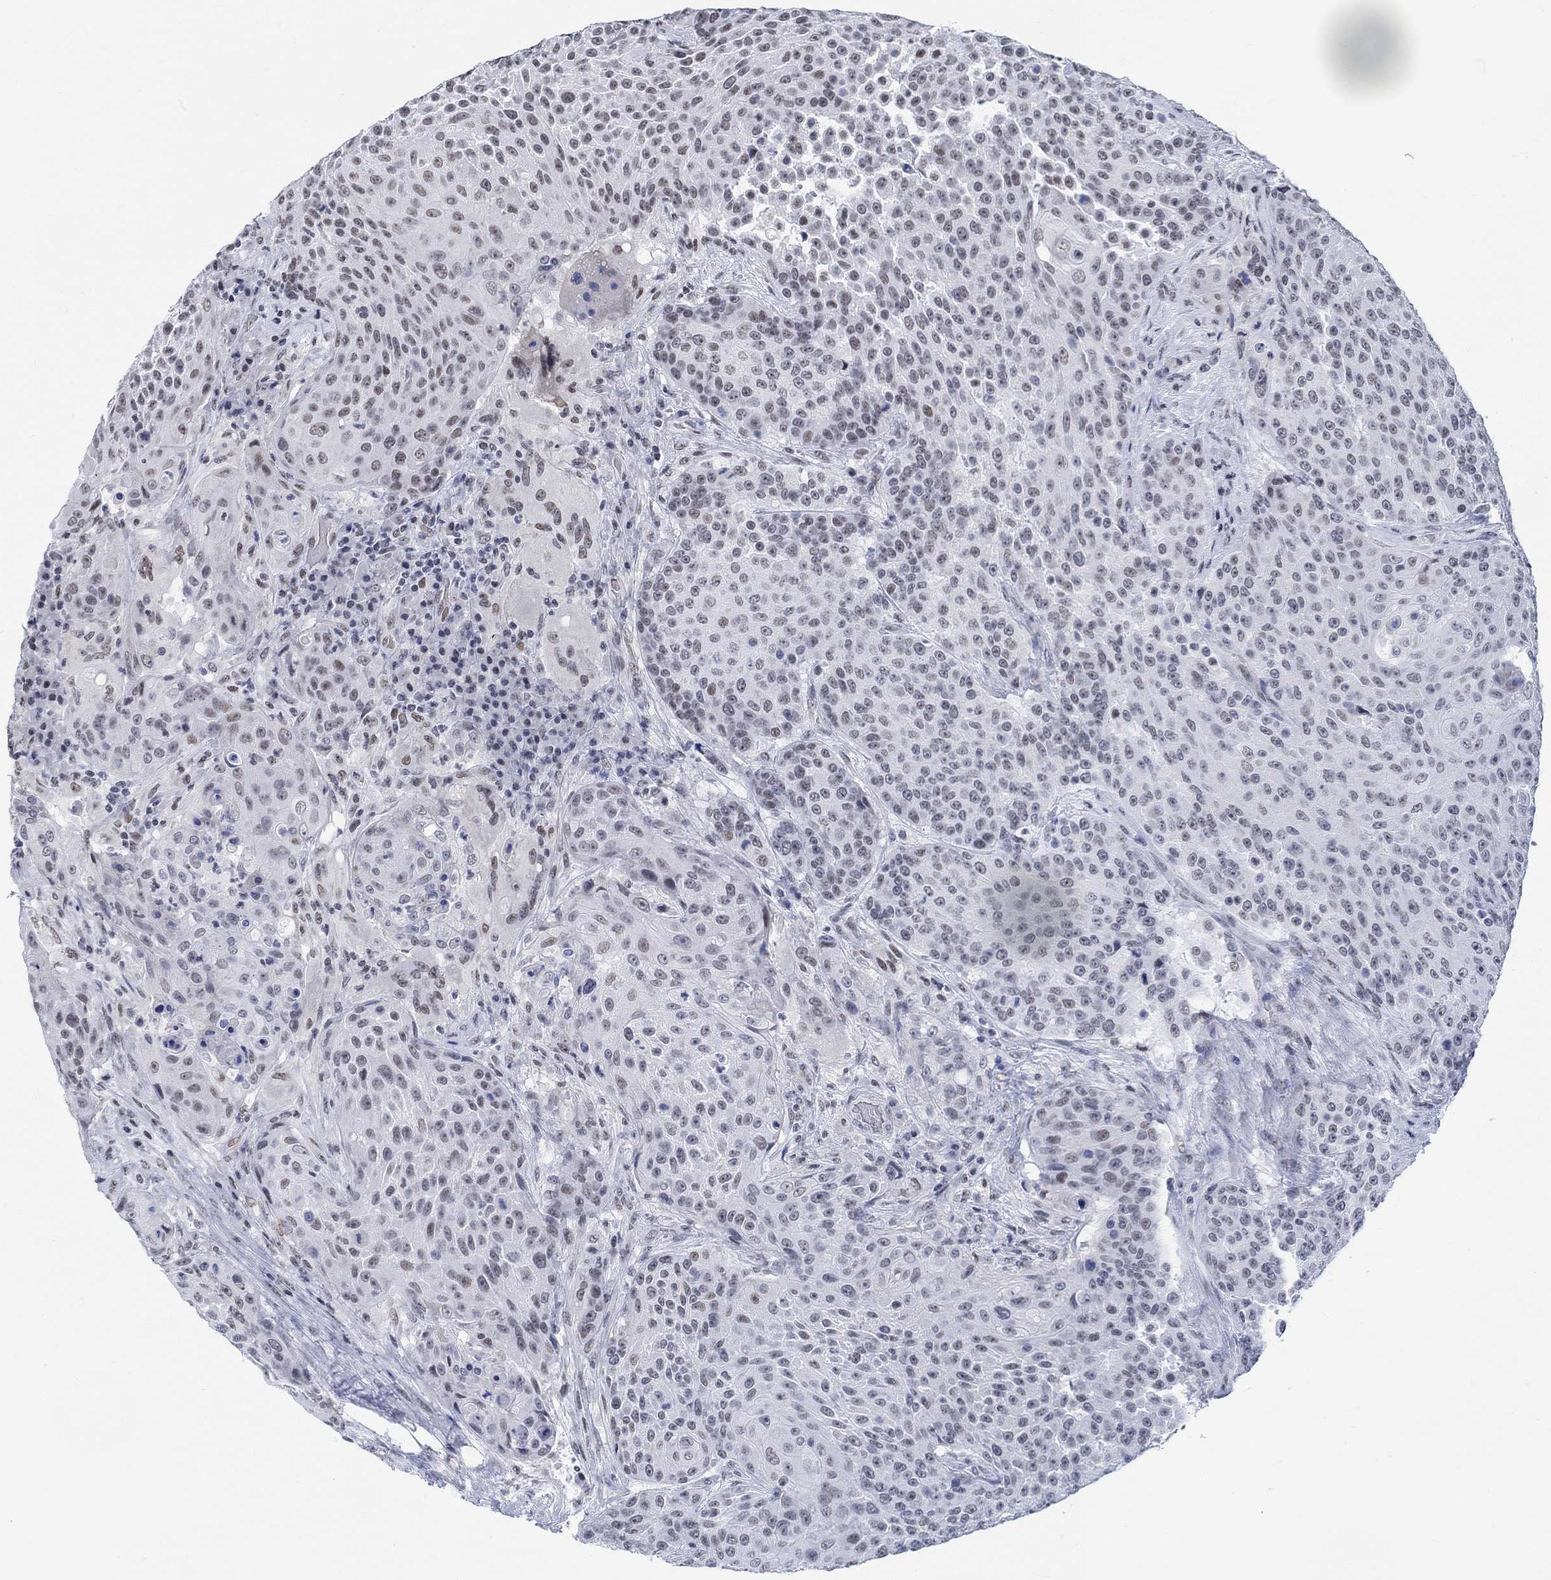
{"staining": {"intensity": "negative", "quantity": "none", "location": "none"}, "tissue": "urothelial cancer", "cell_type": "Tumor cells", "image_type": "cancer", "snomed": [{"axis": "morphology", "description": "Urothelial carcinoma, High grade"}, {"axis": "topography", "description": "Urinary bladder"}], "caption": "This is an immunohistochemistry (IHC) image of urothelial cancer. There is no positivity in tumor cells.", "gene": "KCNH8", "patient": {"sex": "female", "age": 63}}